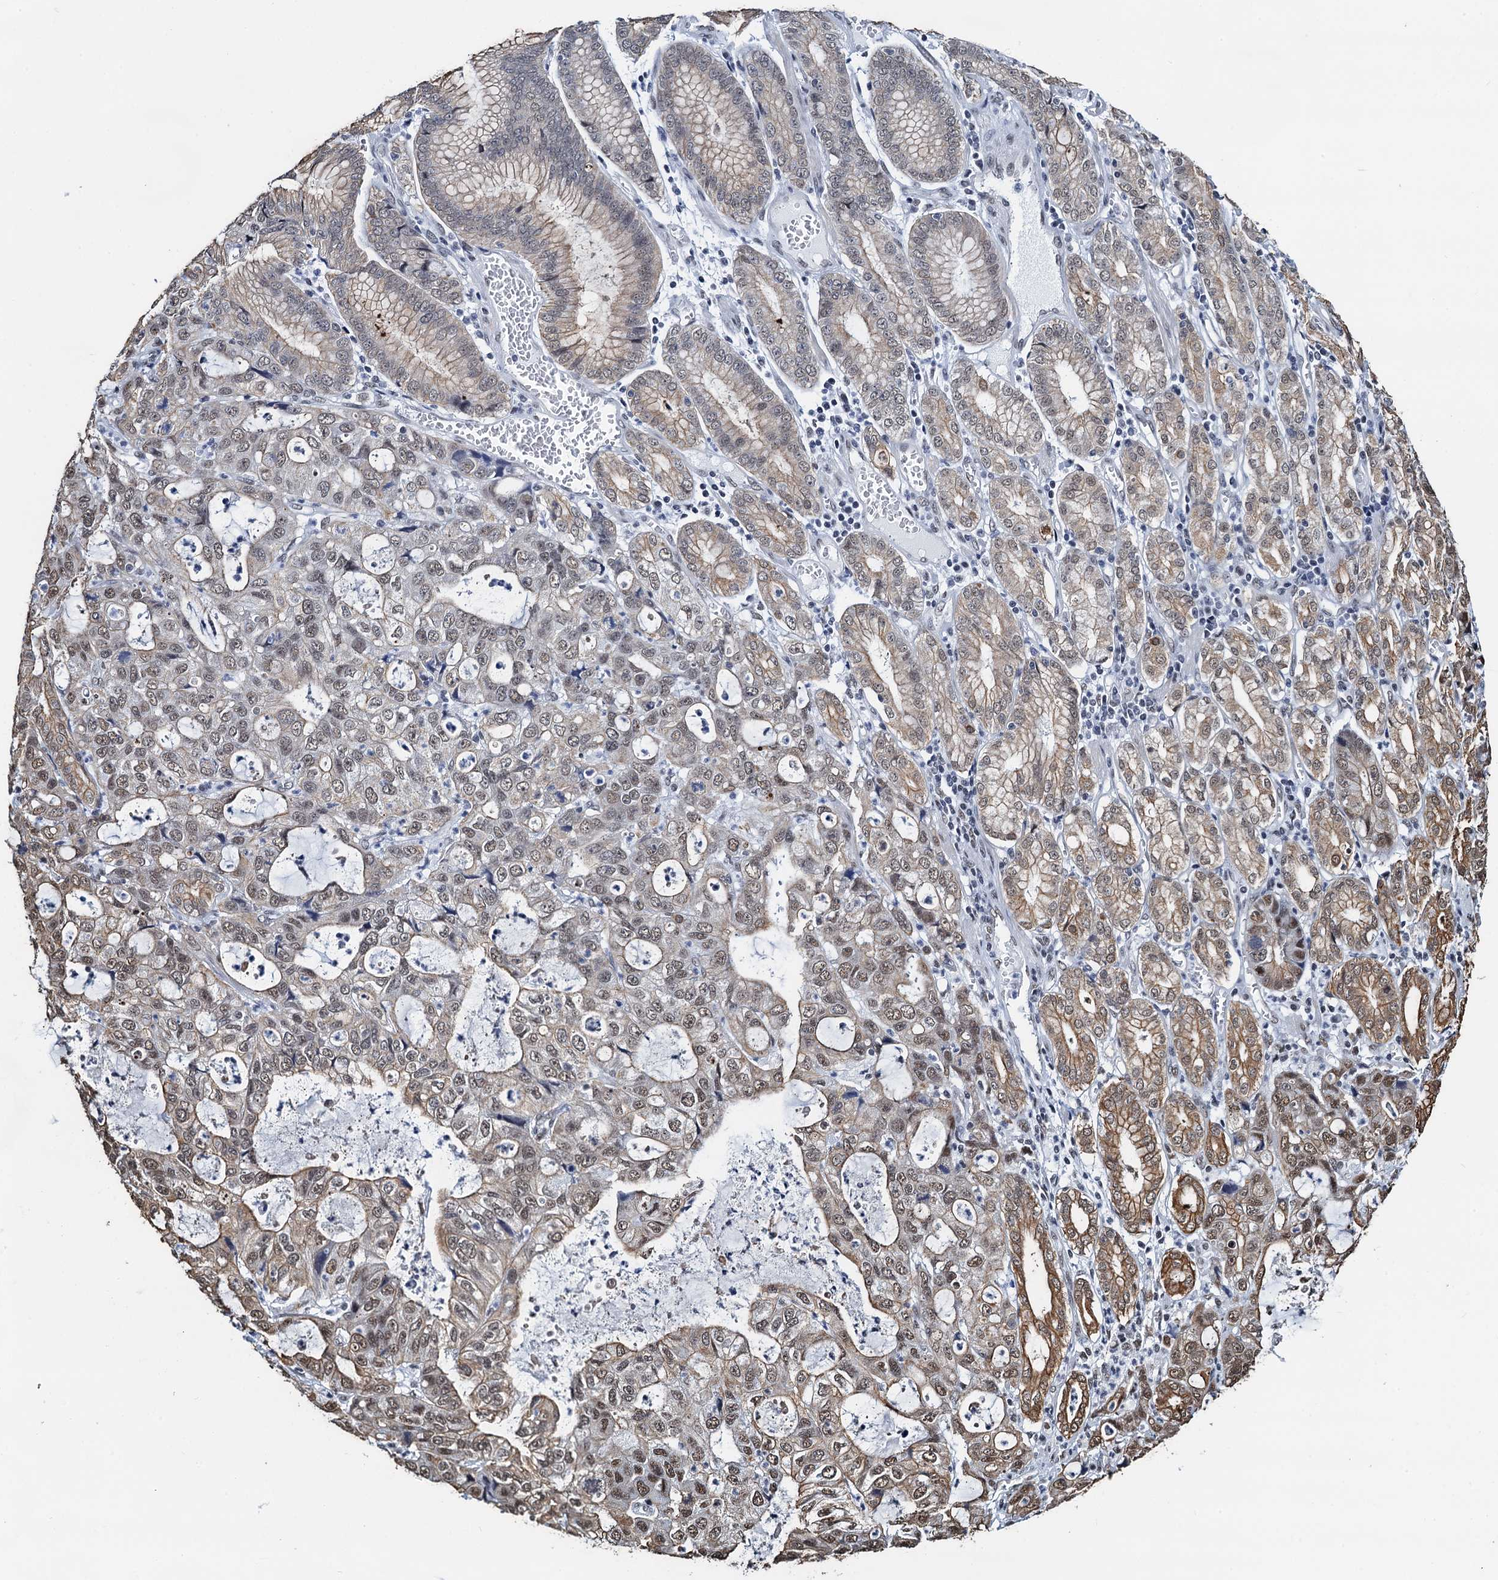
{"staining": {"intensity": "moderate", "quantity": "25%-75%", "location": "nuclear"}, "tissue": "stomach cancer", "cell_type": "Tumor cells", "image_type": "cancer", "snomed": [{"axis": "morphology", "description": "Adenocarcinoma, NOS"}, {"axis": "topography", "description": "Stomach, upper"}], "caption": "DAB (3,3'-diaminobenzidine) immunohistochemical staining of human stomach cancer shows moderate nuclear protein staining in about 25%-75% of tumor cells.", "gene": "ZNF609", "patient": {"sex": "female", "age": 52}}